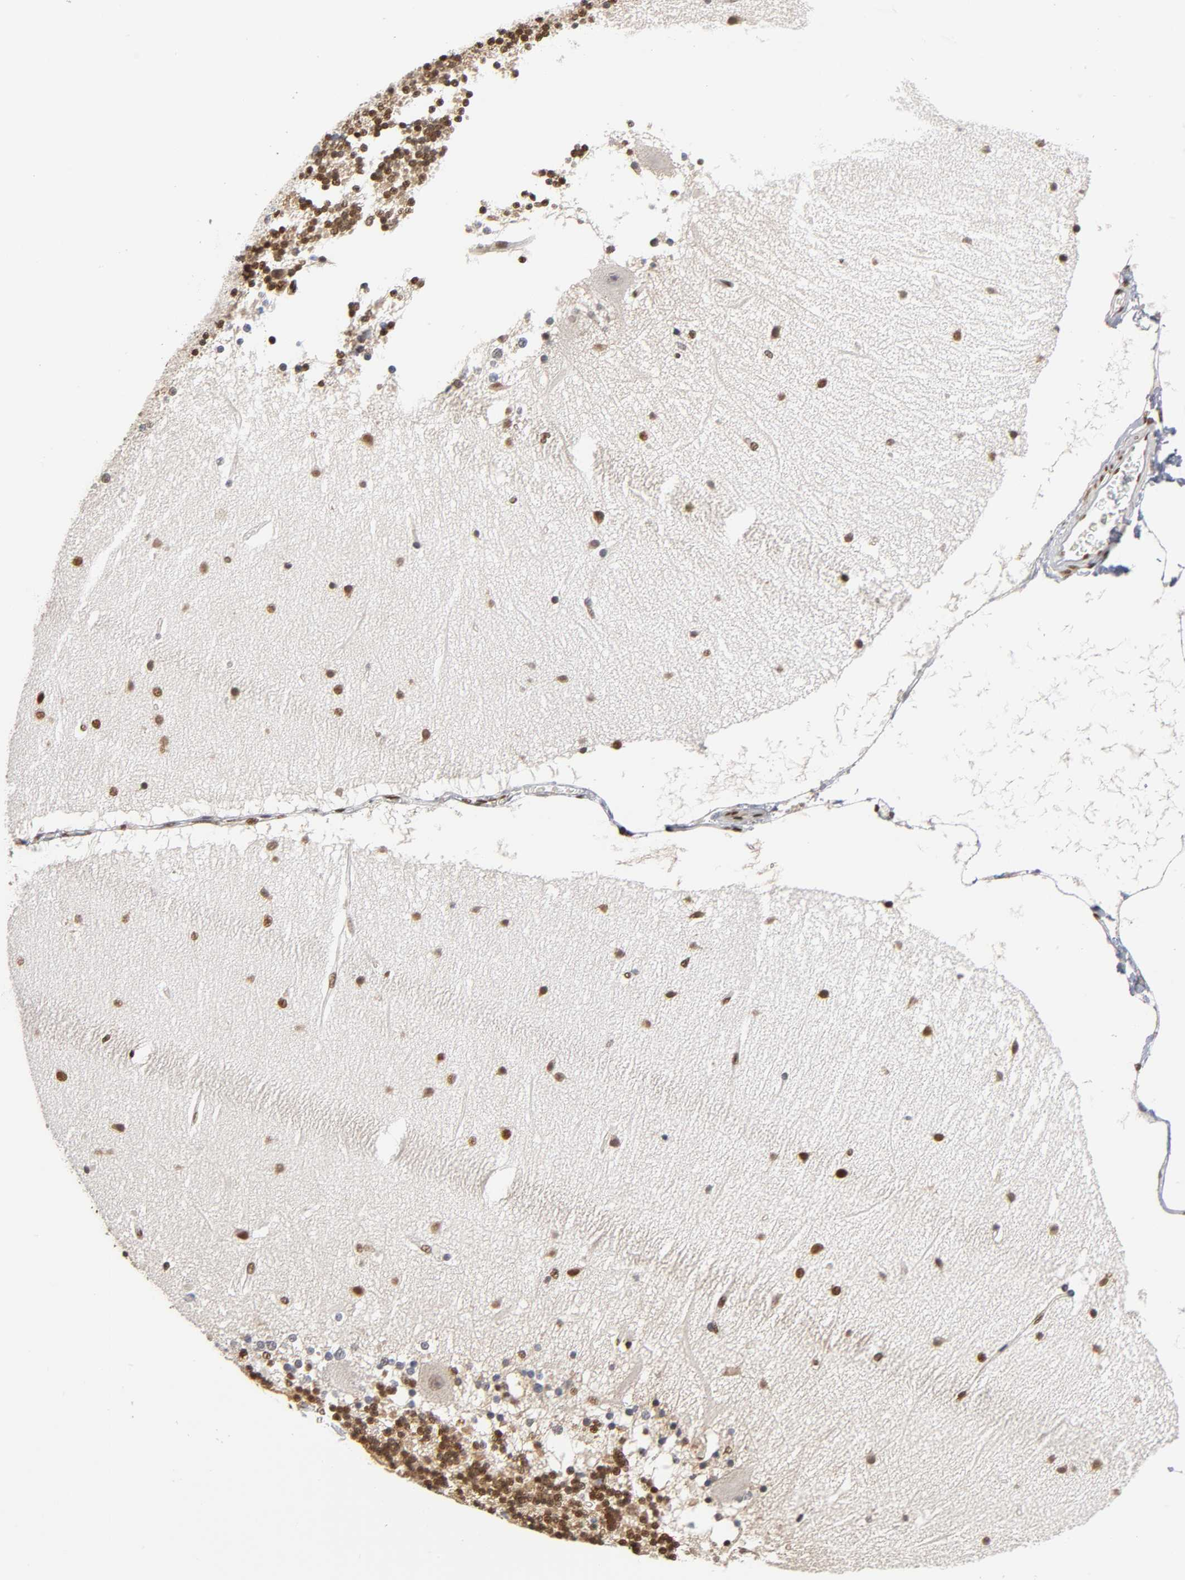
{"staining": {"intensity": "strong", "quantity": ">75%", "location": "nuclear"}, "tissue": "cerebellum", "cell_type": "Cells in granular layer", "image_type": "normal", "snomed": [{"axis": "morphology", "description": "Normal tissue, NOS"}, {"axis": "topography", "description": "Cerebellum"}], "caption": "A photomicrograph of human cerebellum stained for a protein shows strong nuclear brown staining in cells in granular layer. (Brightfield microscopy of DAB IHC at high magnification).", "gene": "ILKAP", "patient": {"sex": "female", "age": 54}}